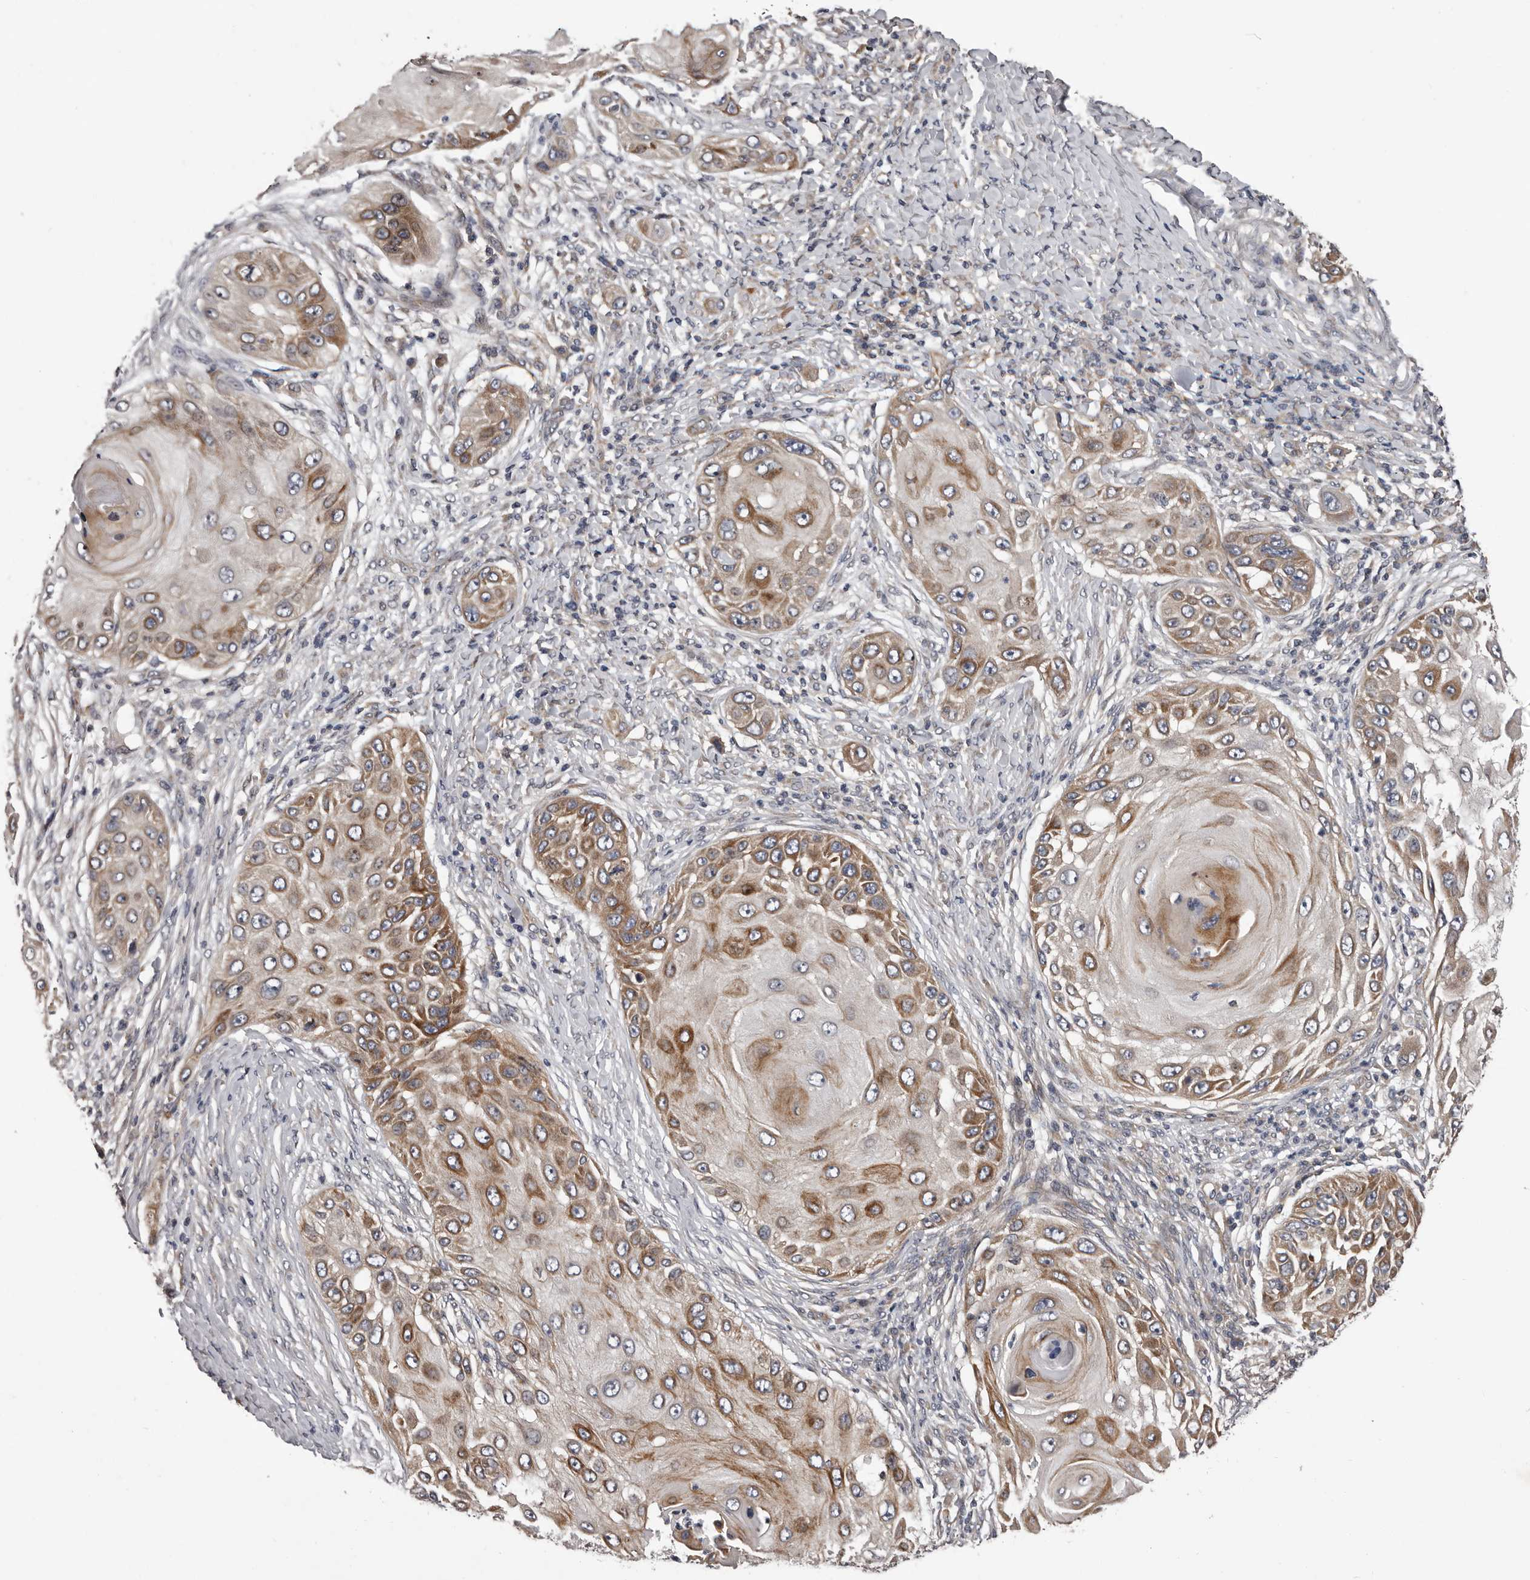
{"staining": {"intensity": "moderate", "quantity": ">75%", "location": "cytoplasmic/membranous"}, "tissue": "skin cancer", "cell_type": "Tumor cells", "image_type": "cancer", "snomed": [{"axis": "morphology", "description": "Squamous cell carcinoma, NOS"}, {"axis": "topography", "description": "Skin"}], "caption": "Immunohistochemistry staining of skin cancer, which shows medium levels of moderate cytoplasmic/membranous positivity in approximately >75% of tumor cells indicating moderate cytoplasmic/membranous protein expression. The staining was performed using DAB (3,3'-diaminobenzidine) (brown) for protein detection and nuclei were counterstained in hematoxylin (blue).", "gene": "VPS37A", "patient": {"sex": "female", "age": 44}}